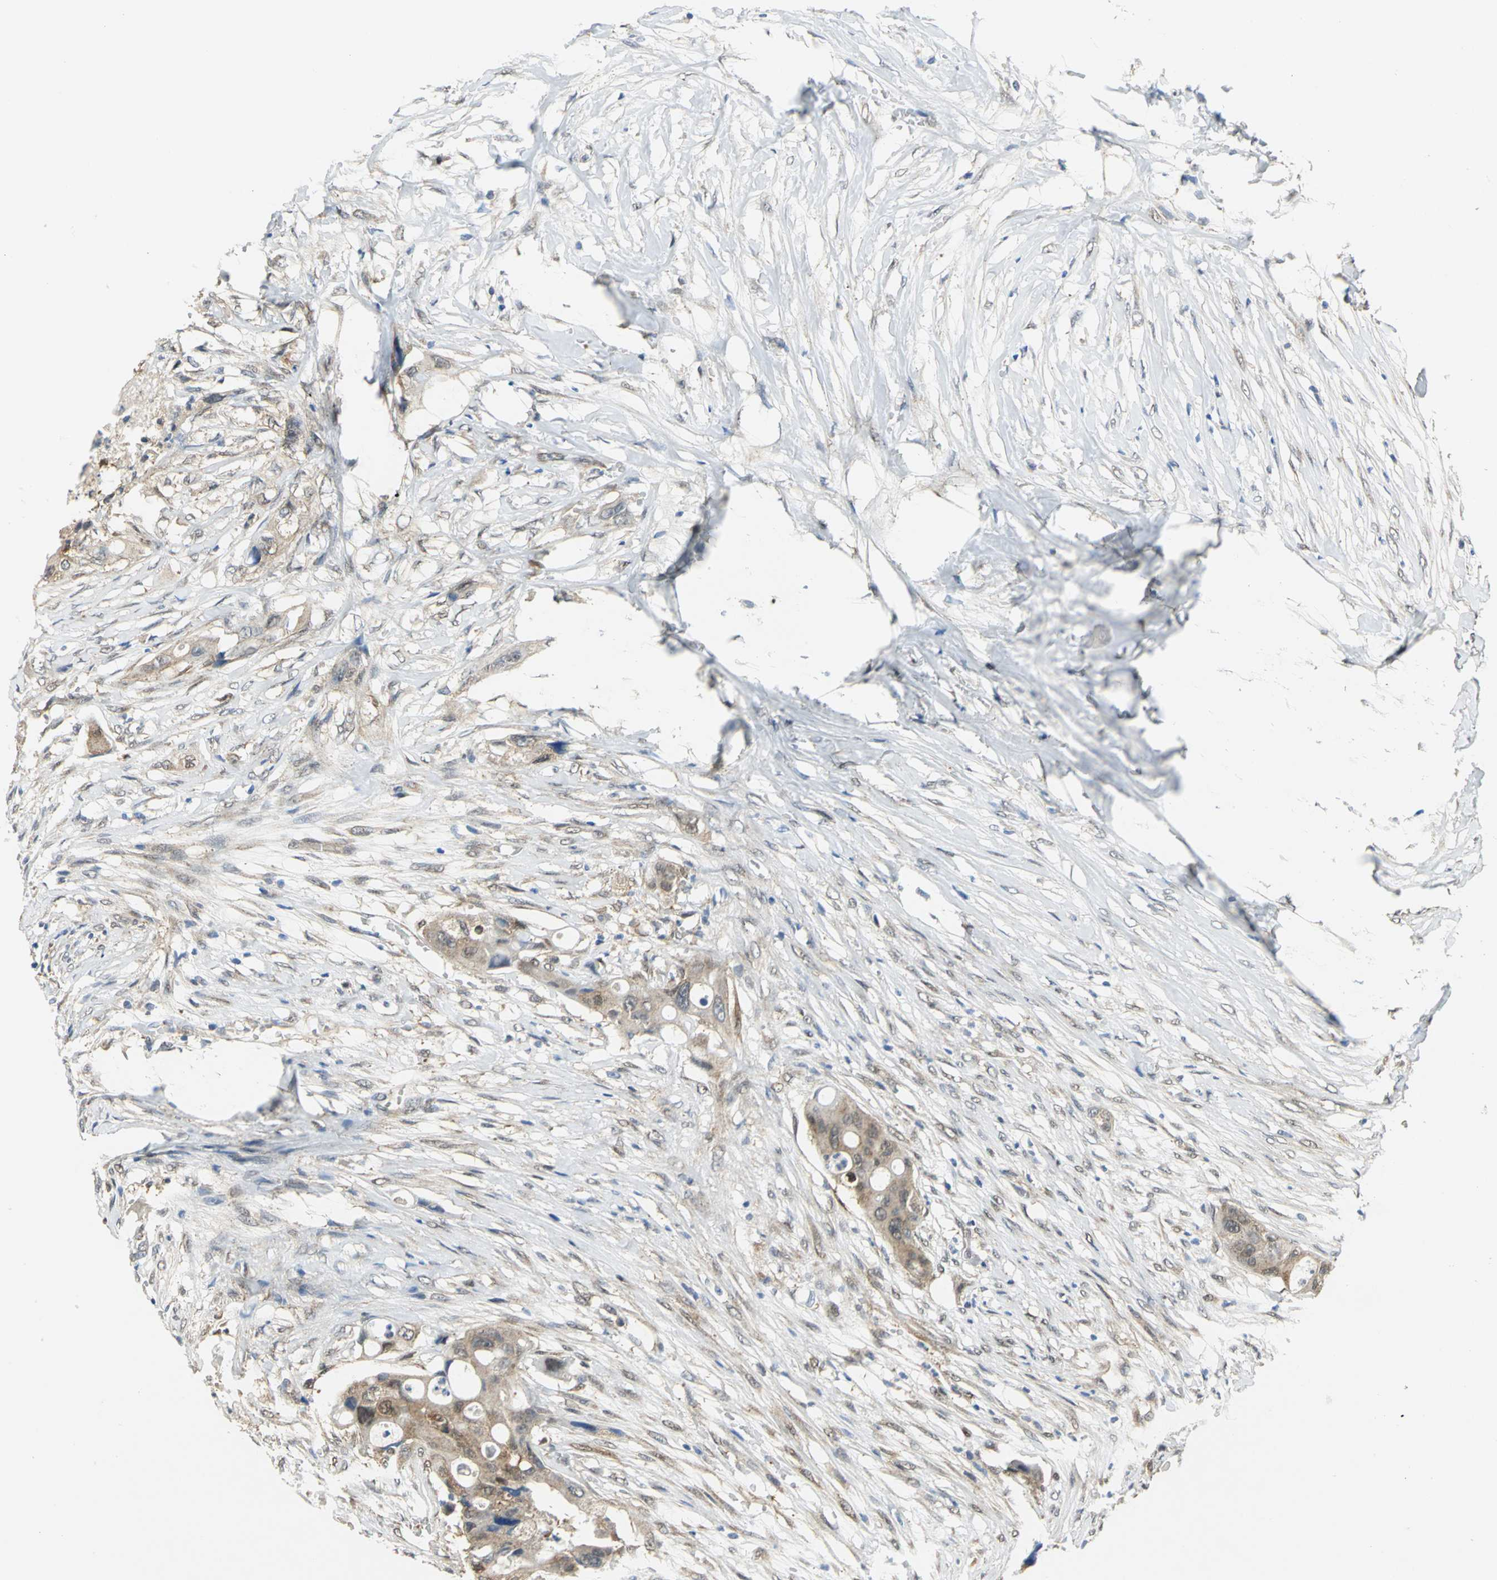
{"staining": {"intensity": "moderate", "quantity": "25%-75%", "location": "cytoplasmic/membranous"}, "tissue": "colorectal cancer", "cell_type": "Tumor cells", "image_type": "cancer", "snomed": [{"axis": "morphology", "description": "Adenocarcinoma, NOS"}, {"axis": "topography", "description": "Colon"}], "caption": "Colorectal adenocarcinoma stained with a protein marker demonstrates moderate staining in tumor cells.", "gene": "PGM3", "patient": {"sex": "female", "age": 57}}